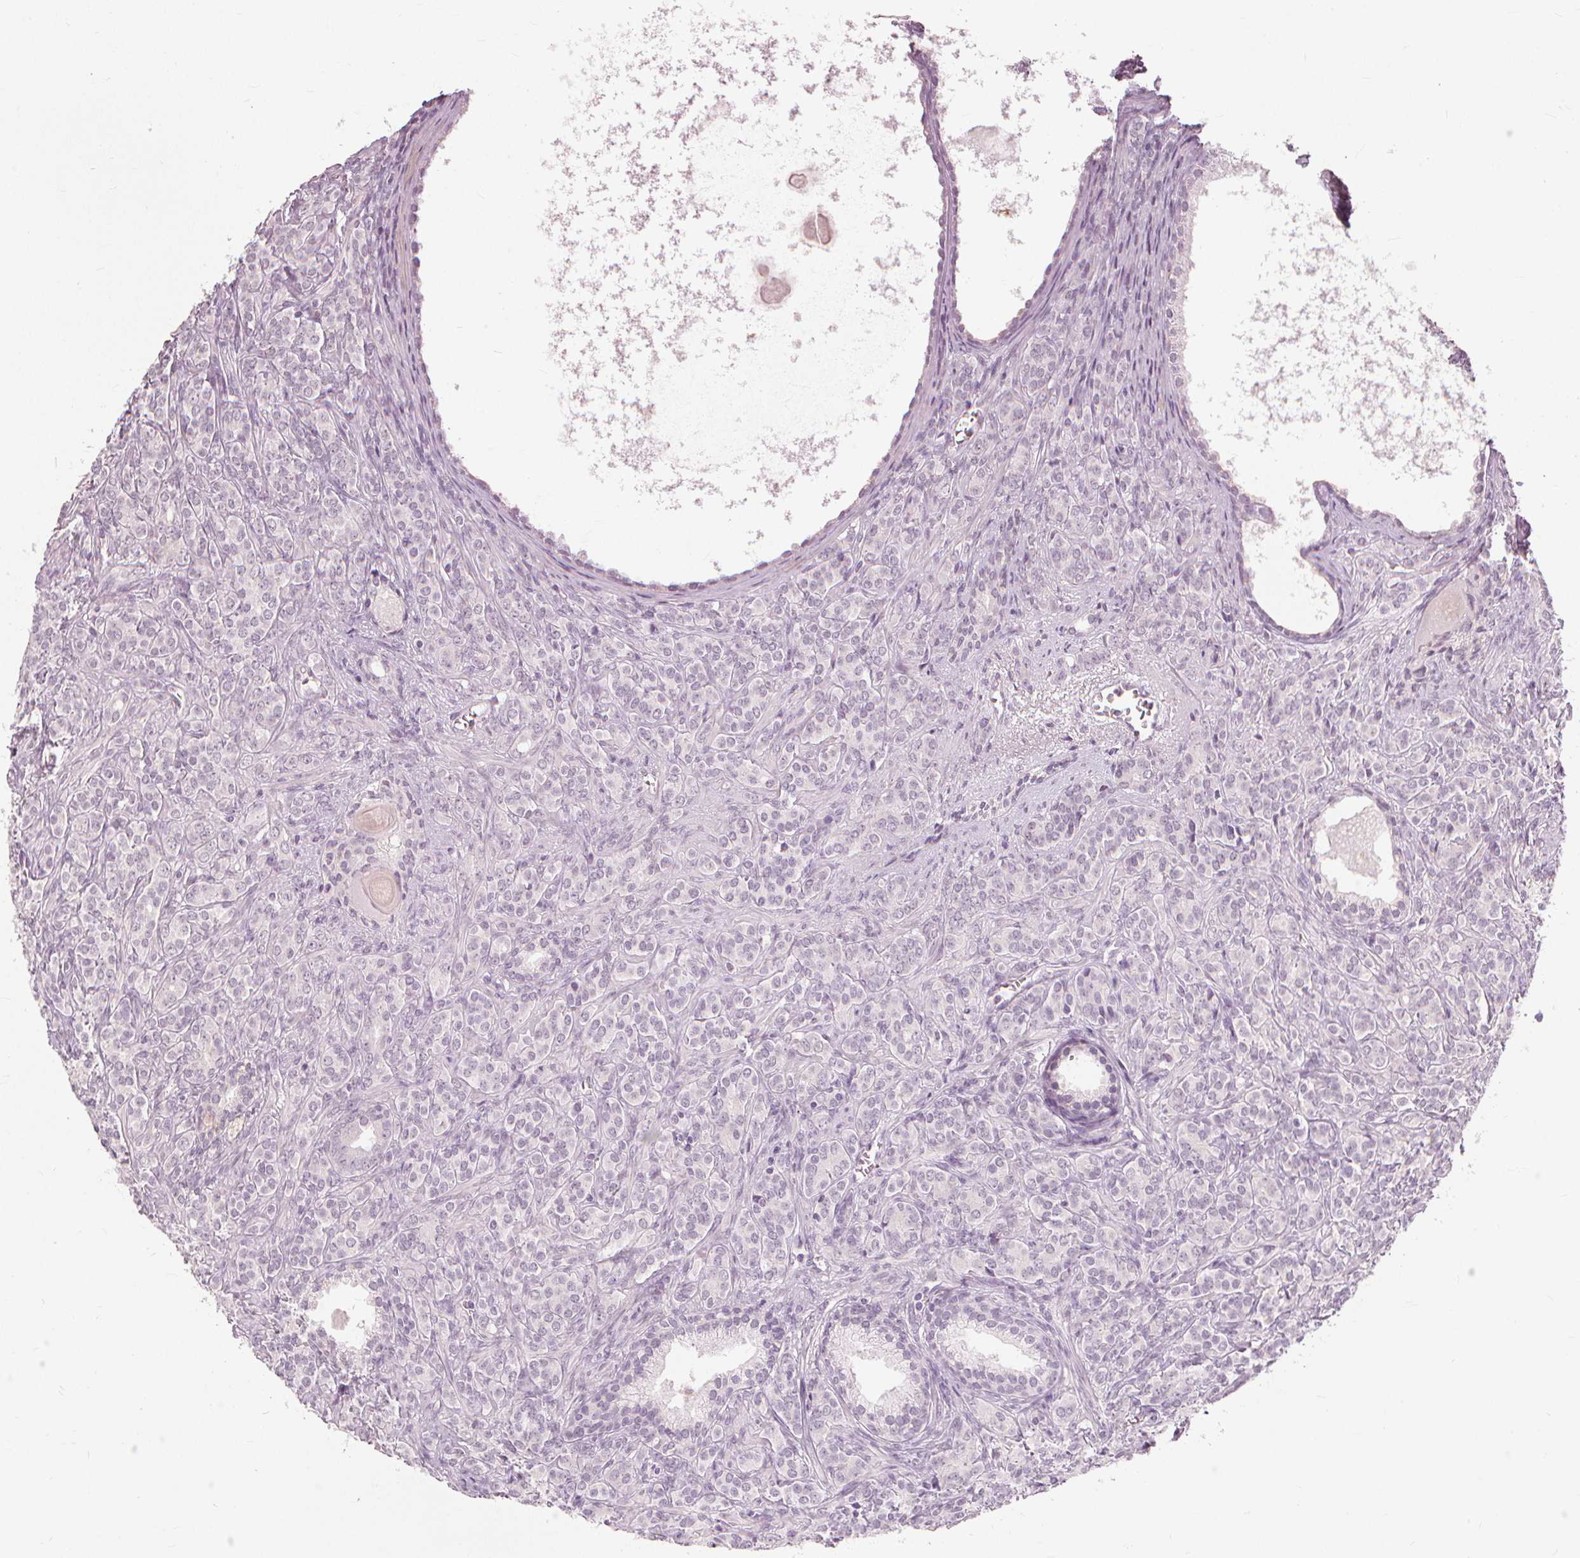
{"staining": {"intensity": "negative", "quantity": "none", "location": "none"}, "tissue": "prostate cancer", "cell_type": "Tumor cells", "image_type": "cancer", "snomed": [{"axis": "morphology", "description": "Adenocarcinoma, High grade"}, {"axis": "topography", "description": "Prostate"}], "caption": "Photomicrograph shows no significant protein expression in tumor cells of prostate cancer (high-grade adenocarcinoma).", "gene": "SFTPD", "patient": {"sex": "male", "age": 84}}